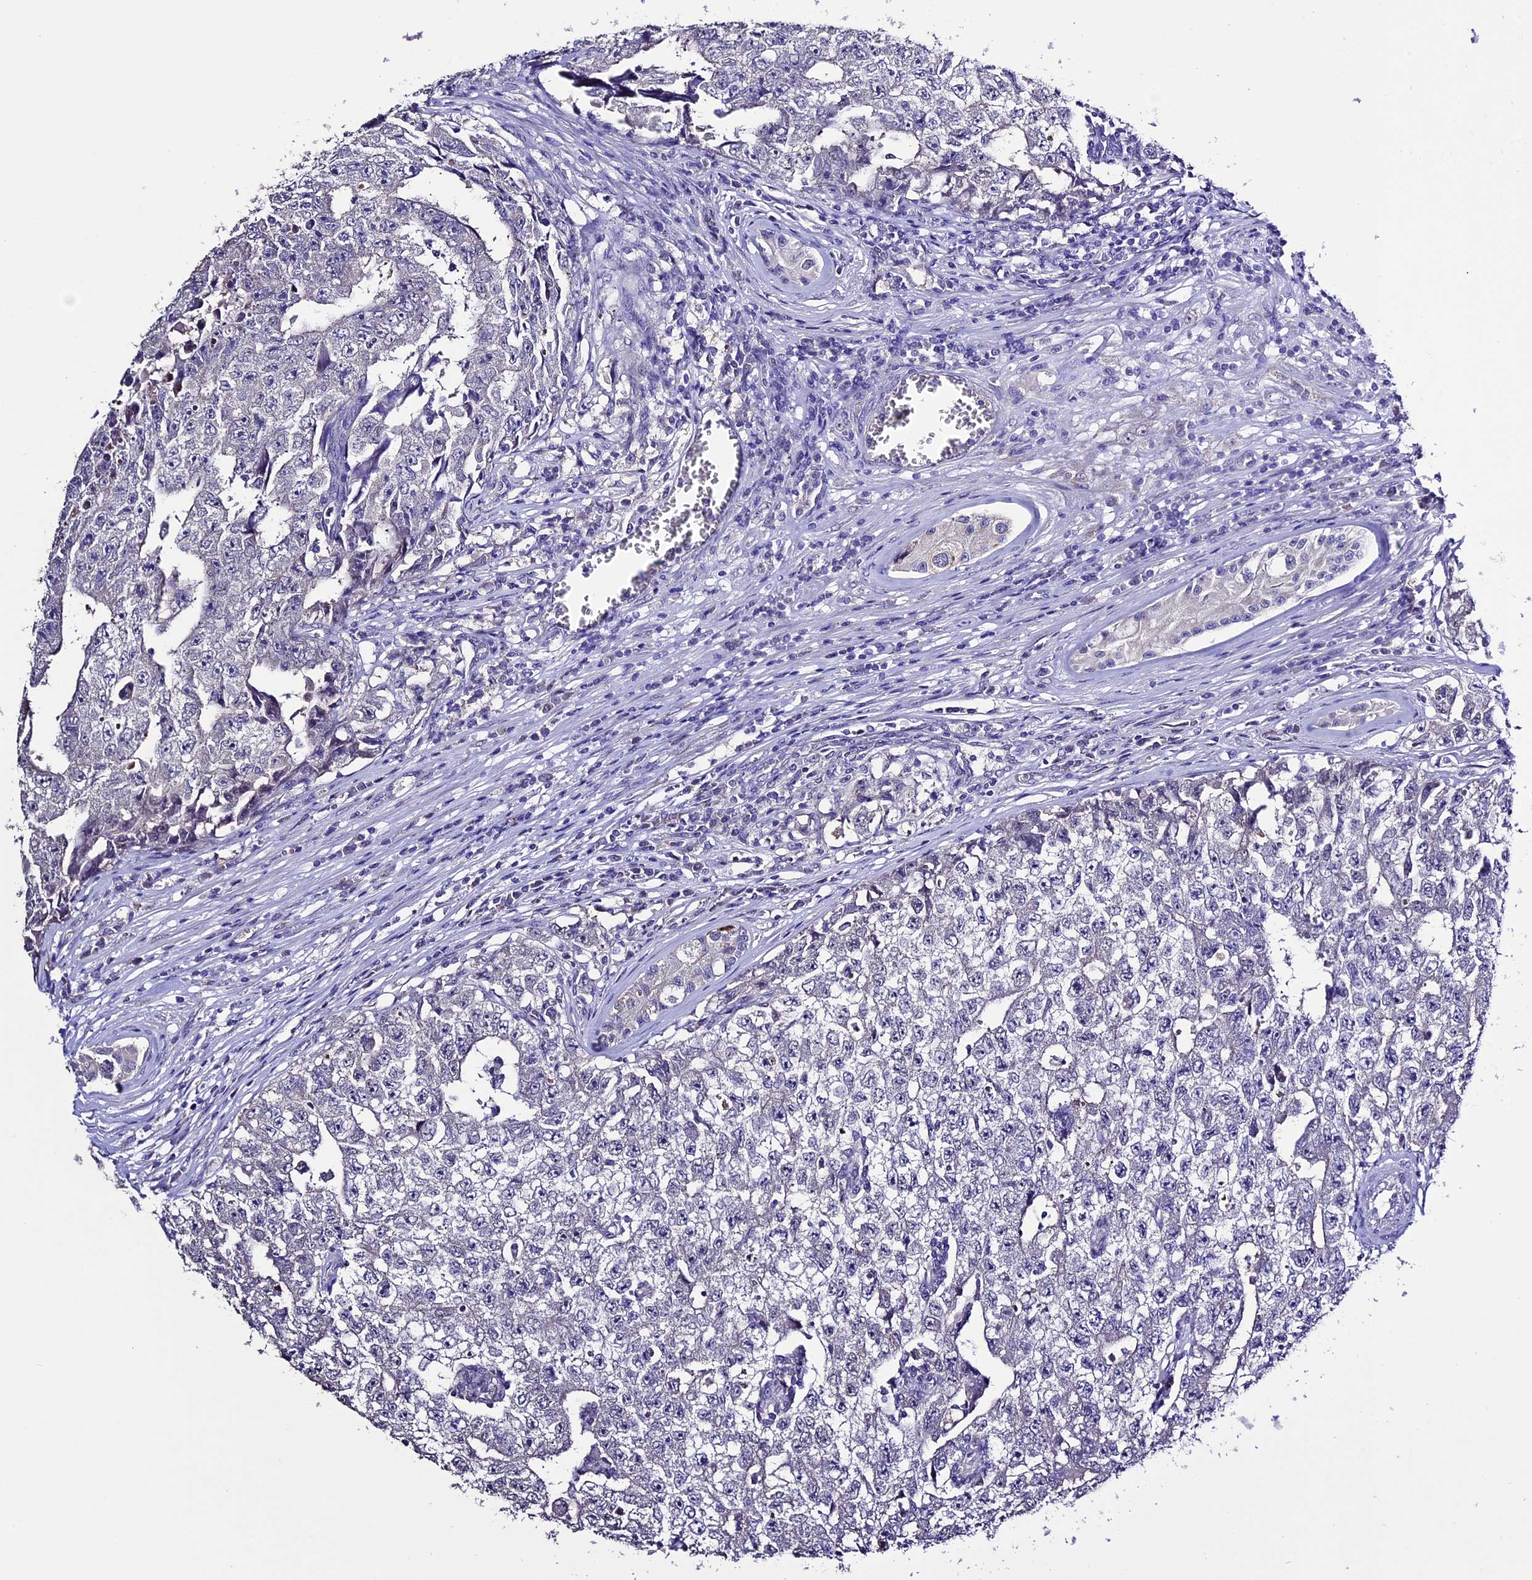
{"staining": {"intensity": "negative", "quantity": "none", "location": "none"}, "tissue": "testis cancer", "cell_type": "Tumor cells", "image_type": "cancer", "snomed": [{"axis": "morphology", "description": "Carcinoma, Embryonal, NOS"}, {"axis": "topography", "description": "Testis"}], "caption": "IHC histopathology image of neoplastic tissue: human testis cancer stained with DAB (3,3'-diaminobenzidine) exhibits no significant protein expression in tumor cells.", "gene": "DIS3L", "patient": {"sex": "male", "age": 17}}